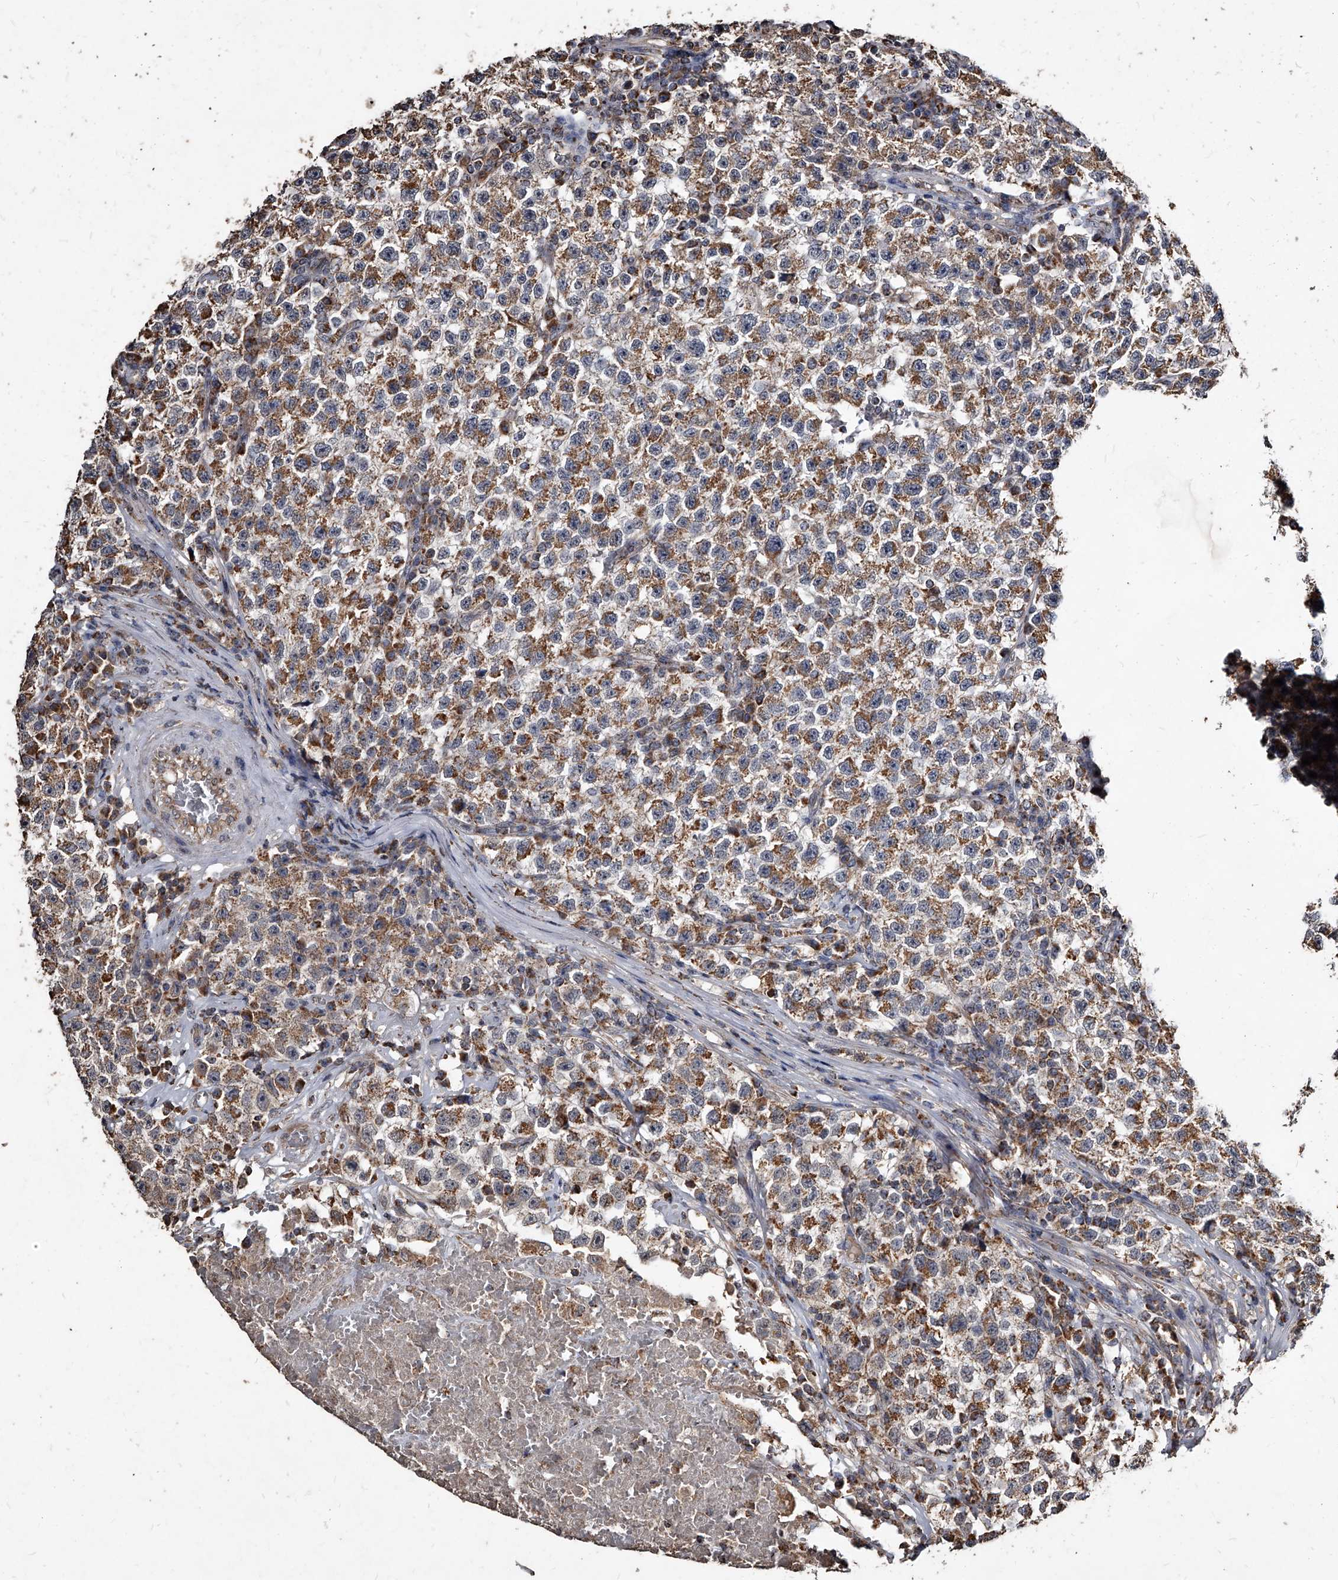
{"staining": {"intensity": "moderate", "quantity": ">75%", "location": "cytoplasmic/membranous"}, "tissue": "testis cancer", "cell_type": "Tumor cells", "image_type": "cancer", "snomed": [{"axis": "morphology", "description": "Seminoma, NOS"}, {"axis": "topography", "description": "Testis"}], "caption": "Immunohistochemistry of human seminoma (testis) shows medium levels of moderate cytoplasmic/membranous expression in about >75% of tumor cells.", "gene": "GPR183", "patient": {"sex": "male", "age": 22}}